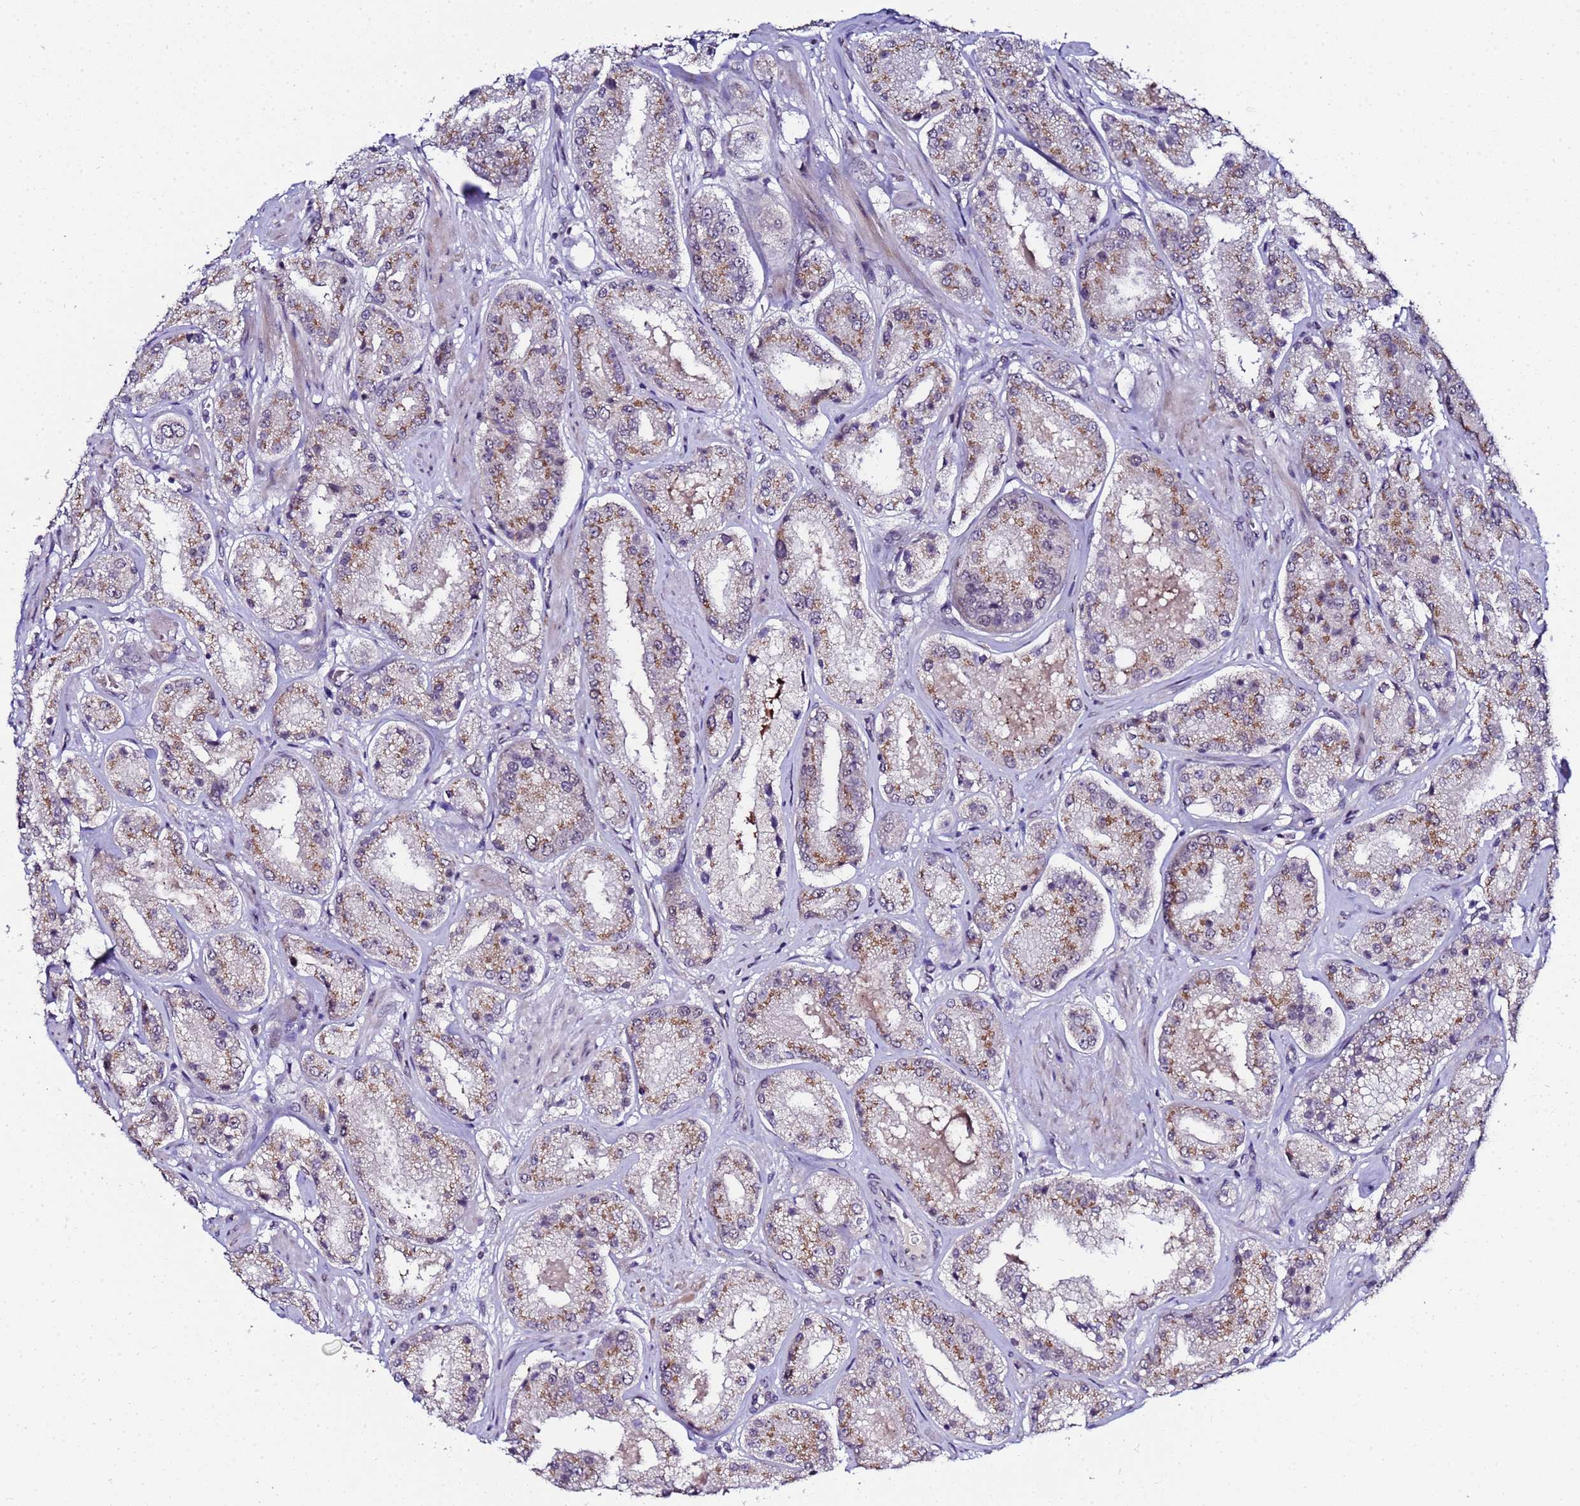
{"staining": {"intensity": "moderate", "quantity": ">75%", "location": "cytoplasmic/membranous"}, "tissue": "prostate cancer", "cell_type": "Tumor cells", "image_type": "cancer", "snomed": [{"axis": "morphology", "description": "Adenocarcinoma, High grade"}, {"axis": "topography", "description": "Prostate"}], "caption": "Immunohistochemistry of prostate cancer (high-grade adenocarcinoma) shows medium levels of moderate cytoplasmic/membranous staining in approximately >75% of tumor cells.", "gene": "C19orf47", "patient": {"sex": "male", "age": 63}}